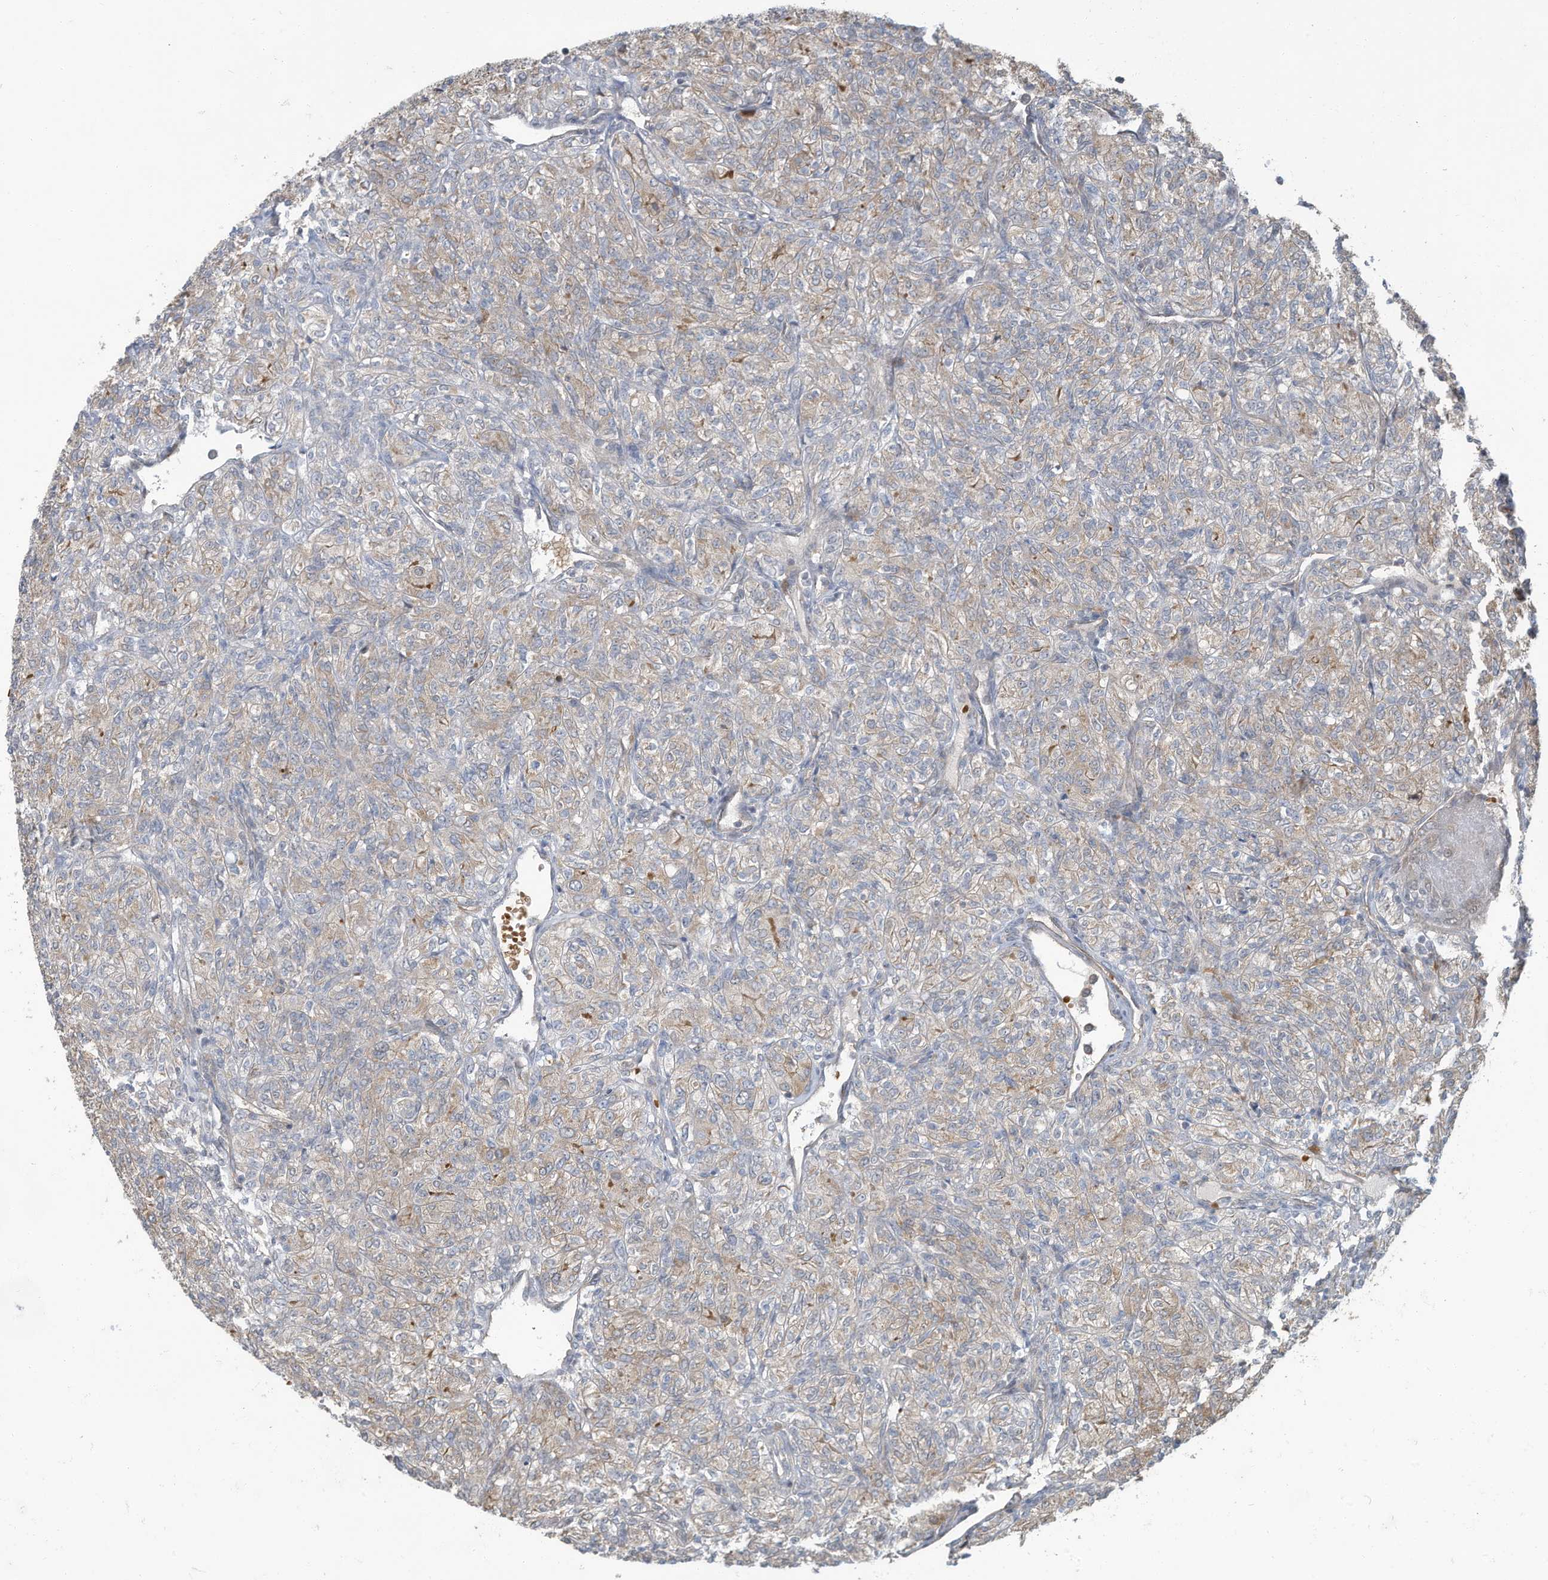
{"staining": {"intensity": "weak", "quantity": "25%-75%", "location": "cytoplasmic/membranous"}, "tissue": "renal cancer", "cell_type": "Tumor cells", "image_type": "cancer", "snomed": [{"axis": "morphology", "description": "Adenocarcinoma, NOS"}, {"axis": "topography", "description": "Kidney"}], "caption": "Immunohistochemical staining of human renal adenocarcinoma exhibits low levels of weak cytoplasmic/membranous positivity in about 25%-75% of tumor cells. The protein of interest is stained brown, and the nuclei are stained in blue (DAB (3,3'-diaminobenzidine) IHC with brightfield microscopy, high magnification).", "gene": "ERI2", "patient": {"sex": "male", "age": 77}}